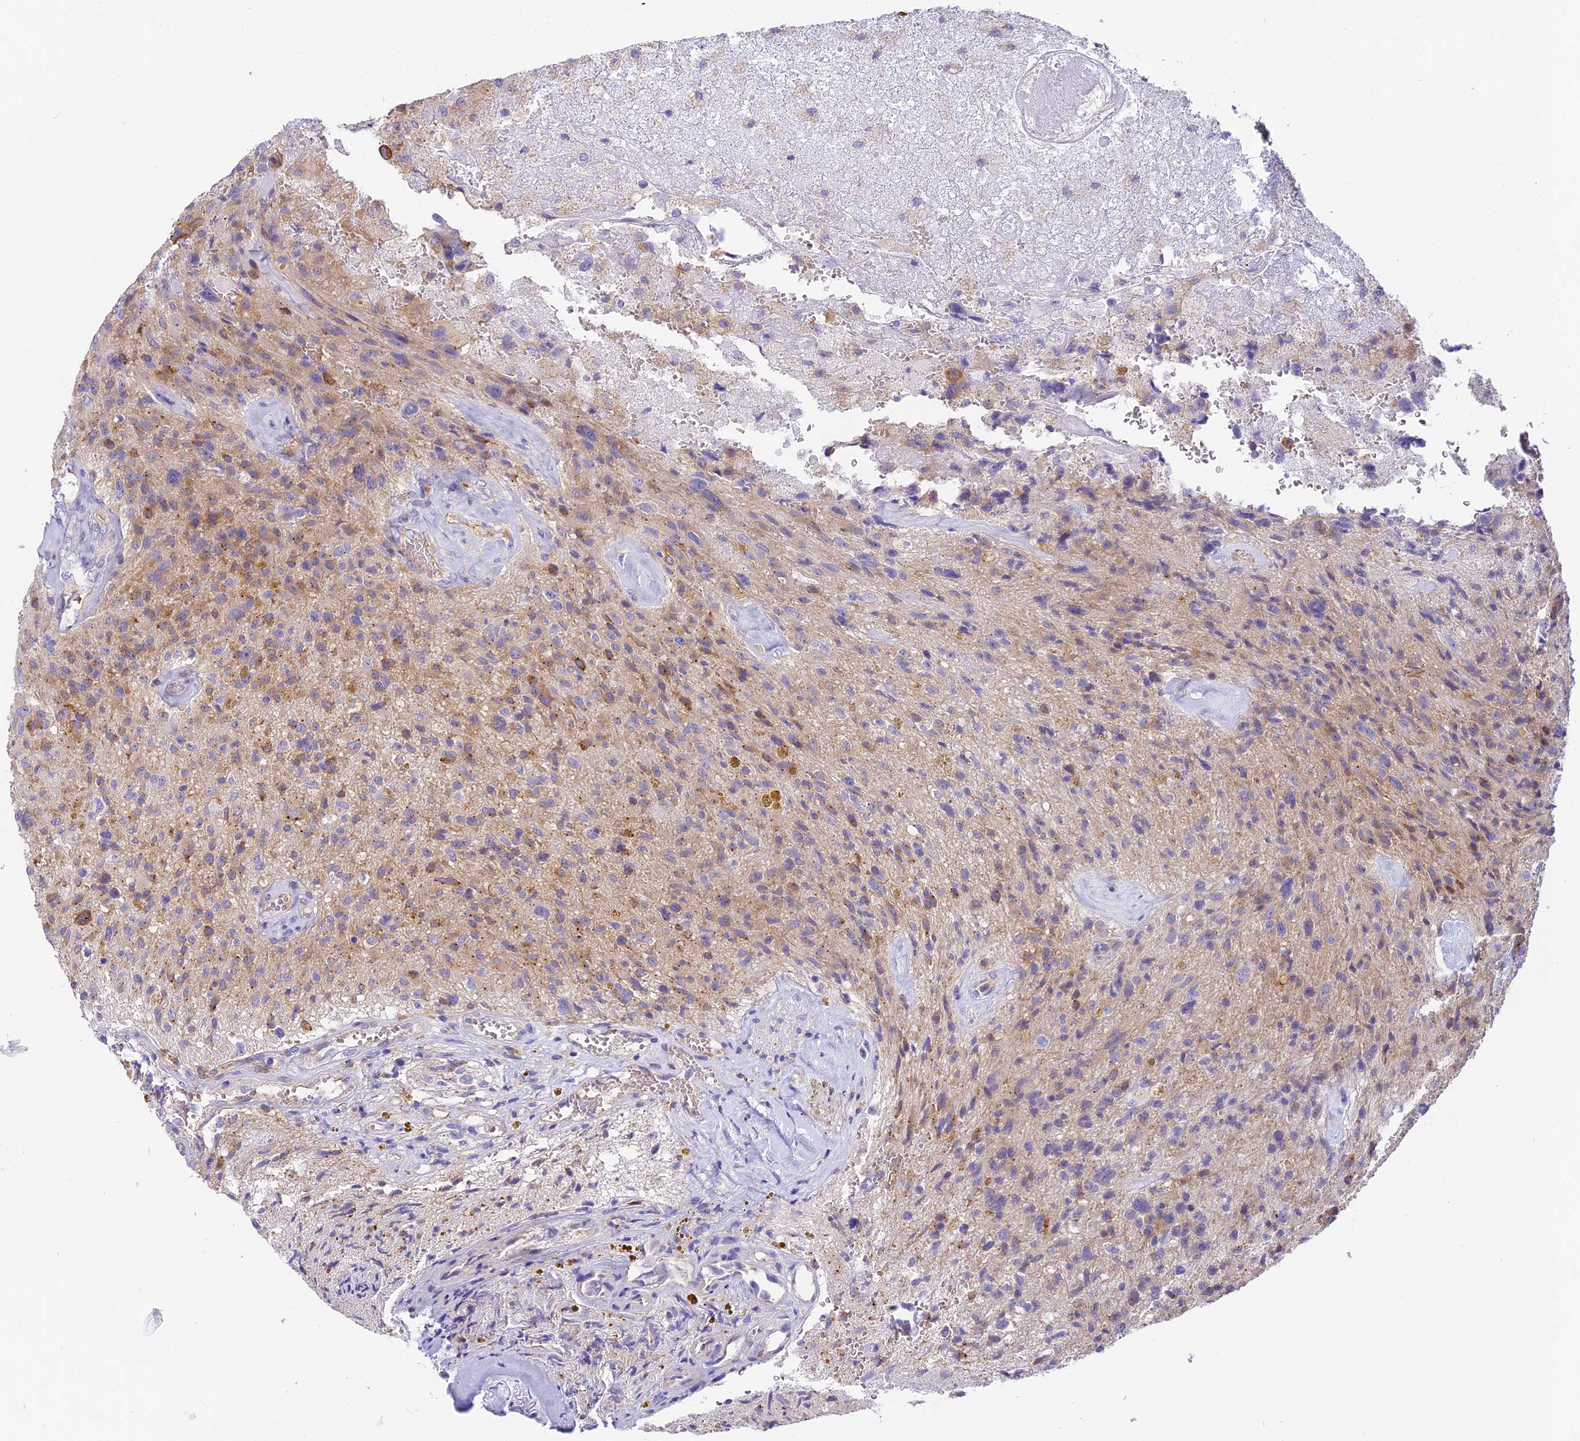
{"staining": {"intensity": "weak", "quantity": "<25%", "location": "cytoplasmic/membranous"}, "tissue": "glioma", "cell_type": "Tumor cells", "image_type": "cancer", "snomed": [{"axis": "morphology", "description": "Glioma, malignant, High grade"}, {"axis": "topography", "description": "Brain"}], "caption": "DAB (3,3'-diaminobenzidine) immunohistochemical staining of malignant glioma (high-grade) displays no significant positivity in tumor cells. The staining was performed using DAB (3,3'-diaminobenzidine) to visualize the protein expression in brown, while the nuclei were stained in blue with hematoxylin (Magnification: 20x).", "gene": "HOMER3", "patient": {"sex": "male", "age": 69}}